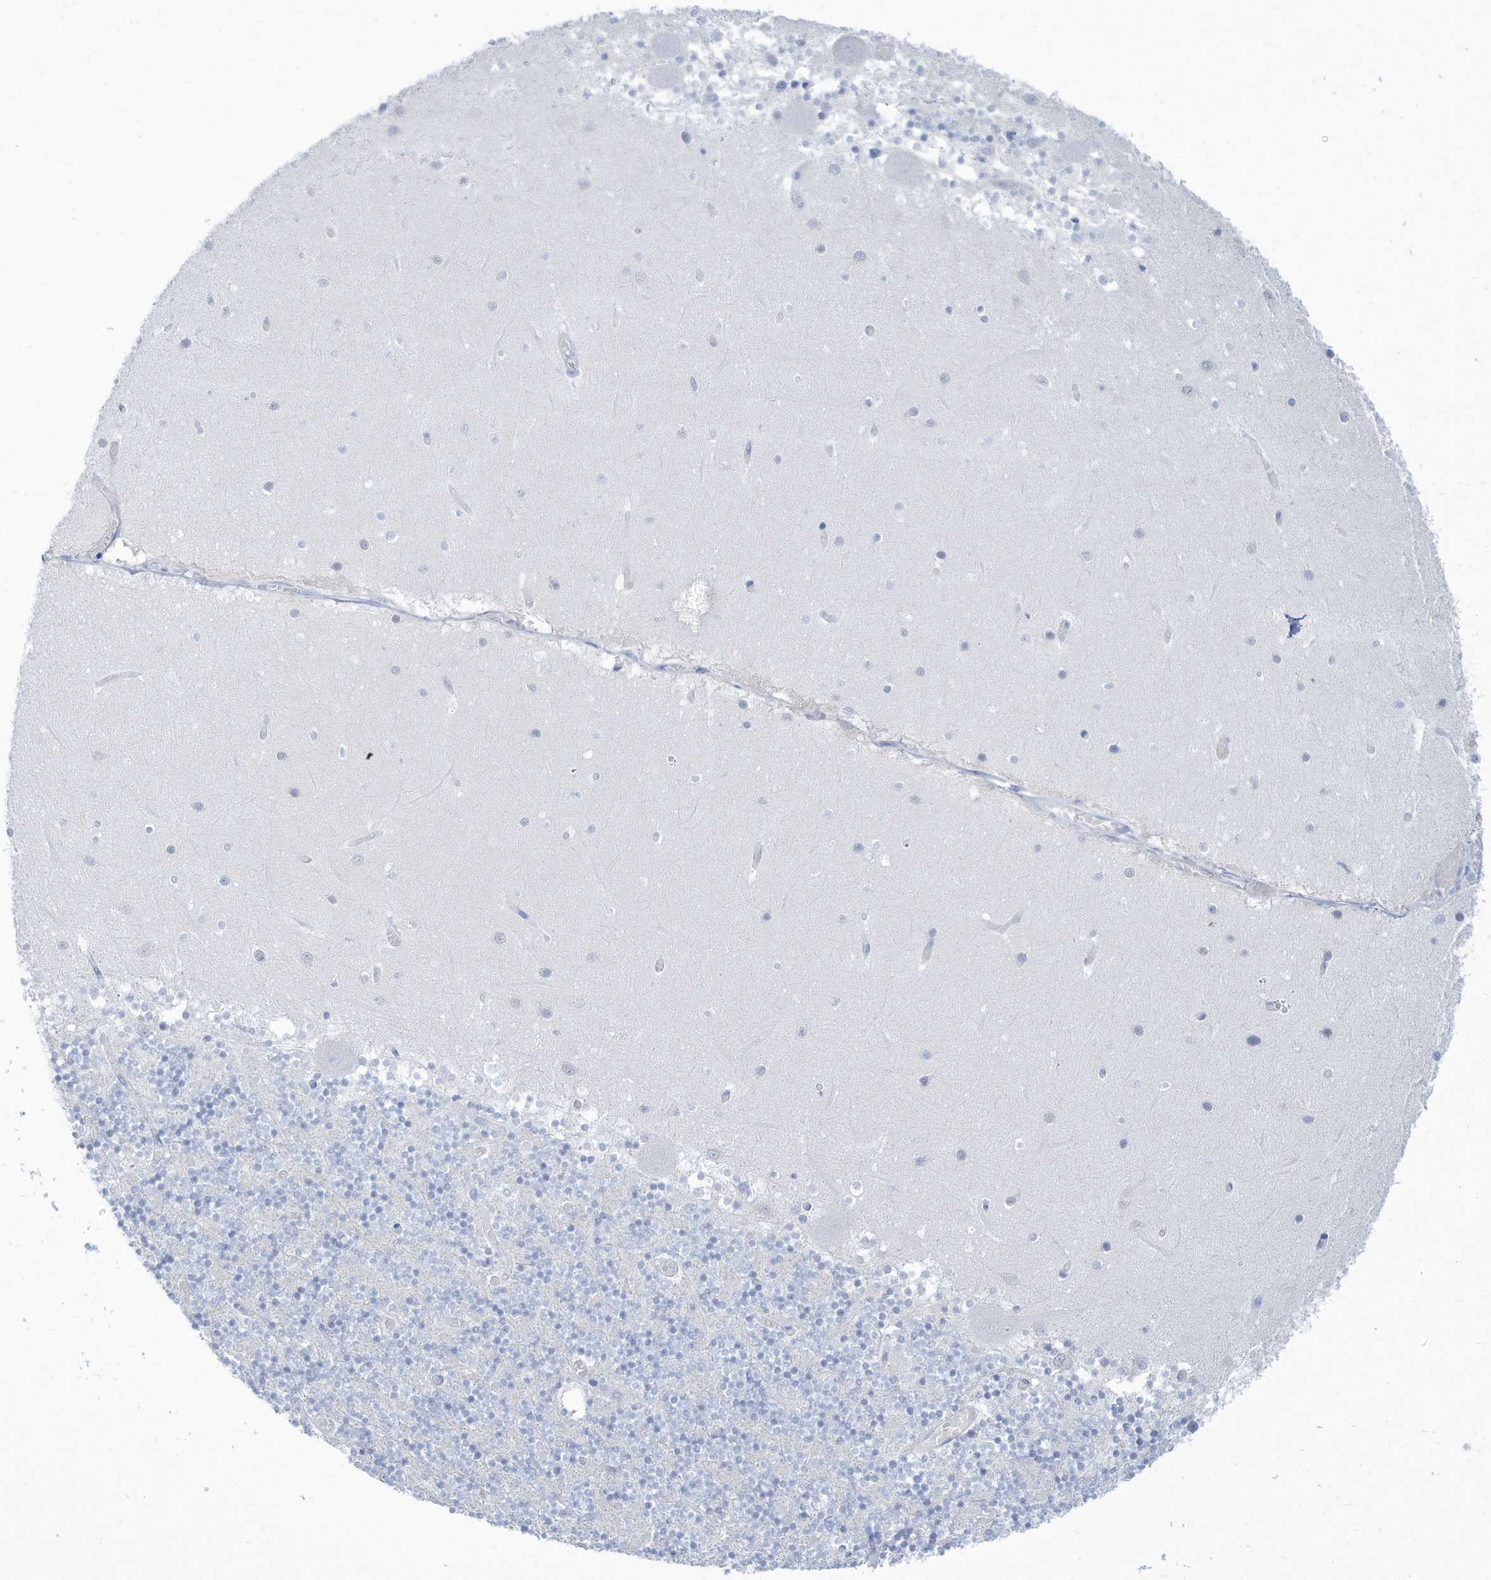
{"staining": {"intensity": "negative", "quantity": "none", "location": "none"}, "tissue": "cerebellum", "cell_type": "Cells in granular layer", "image_type": "normal", "snomed": [{"axis": "morphology", "description": "Normal tissue, NOS"}, {"axis": "topography", "description": "Cerebellum"}], "caption": "This is an IHC histopathology image of benign human cerebellum. There is no staining in cells in granular layer.", "gene": "HAS3", "patient": {"sex": "female", "age": 28}}